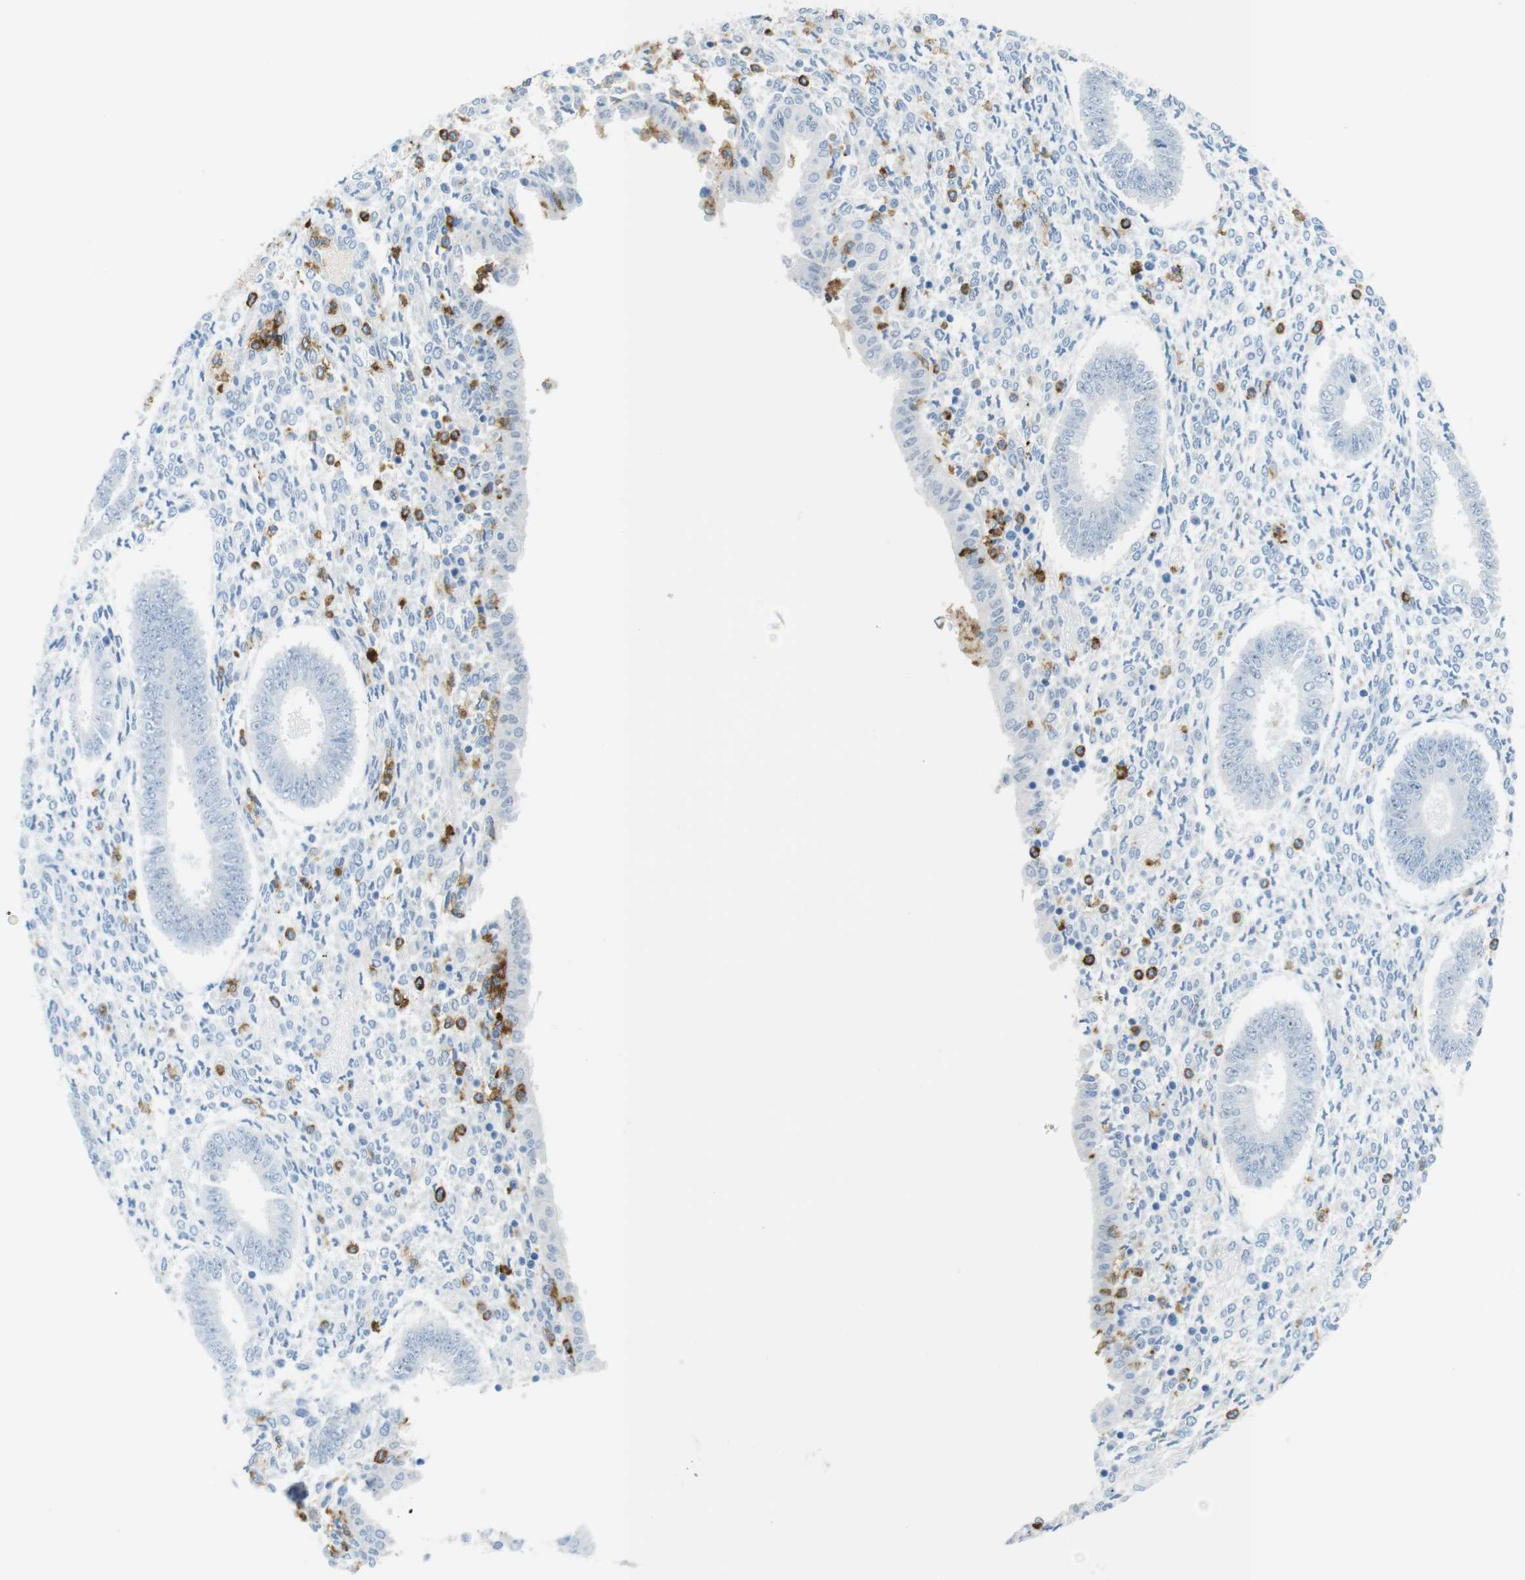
{"staining": {"intensity": "moderate", "quantity": "<25%", "location": "cytoplasmic/membranous"}, "tissue": "endometrium", "cell_type": "Cells in endometrial stroma", "image_type": "normal", "snomed": [{"axis": "morphology", "description": "Normal tissue, NOS"}, {"axis": "topography", "description": "Endometrium"}], "caption": "Benign endometrium demonstrates moderate cytoplasmic/membranous positivity in approximately <25% of cells in endometrial stroma, visualized by immunohistochemistry.", "gene": "MCEMP1", "patient": {"sex": "female", "age": 35}}